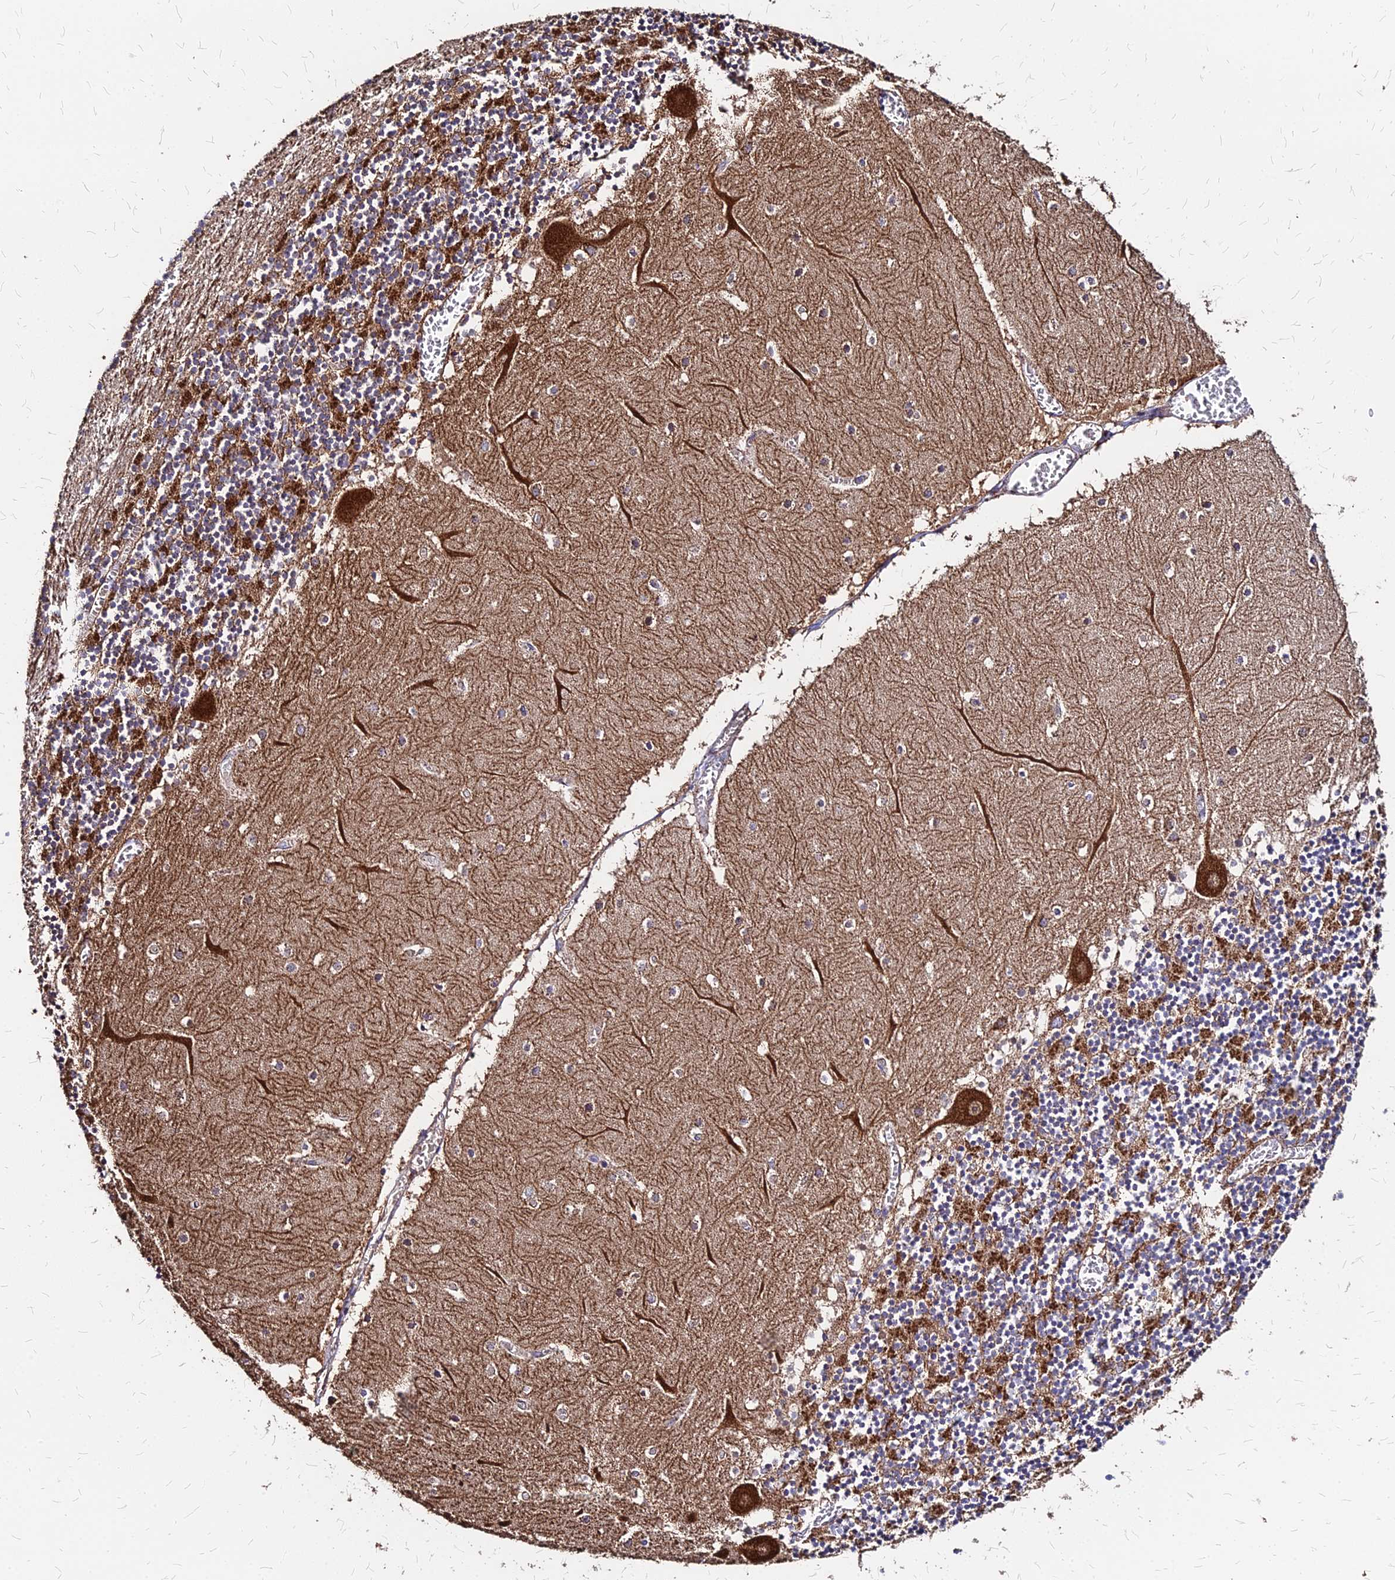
{"staining": {"intensity": "strong", "quantity": "25%-75%", "location": "cytoplasmic/membranous"}, "tissue": "cerebellum", "cell_type": "Cells in granular layer", "image_type": "normal", "snomed": [{"axis": "morphology", "description": "Normal tissue, NOS"}, {"axis": "topography", "description": "Cerebellum"}], "caption": "This micrograph shows immunohistochemistry (IHC) staining of benign human cerebellum, with high strong cytoplasmic/membranous staining in approximately 25%-75% of cells in granular layer.", "gene": "DLD", "patient": {"sex": "female", "age": 28}}